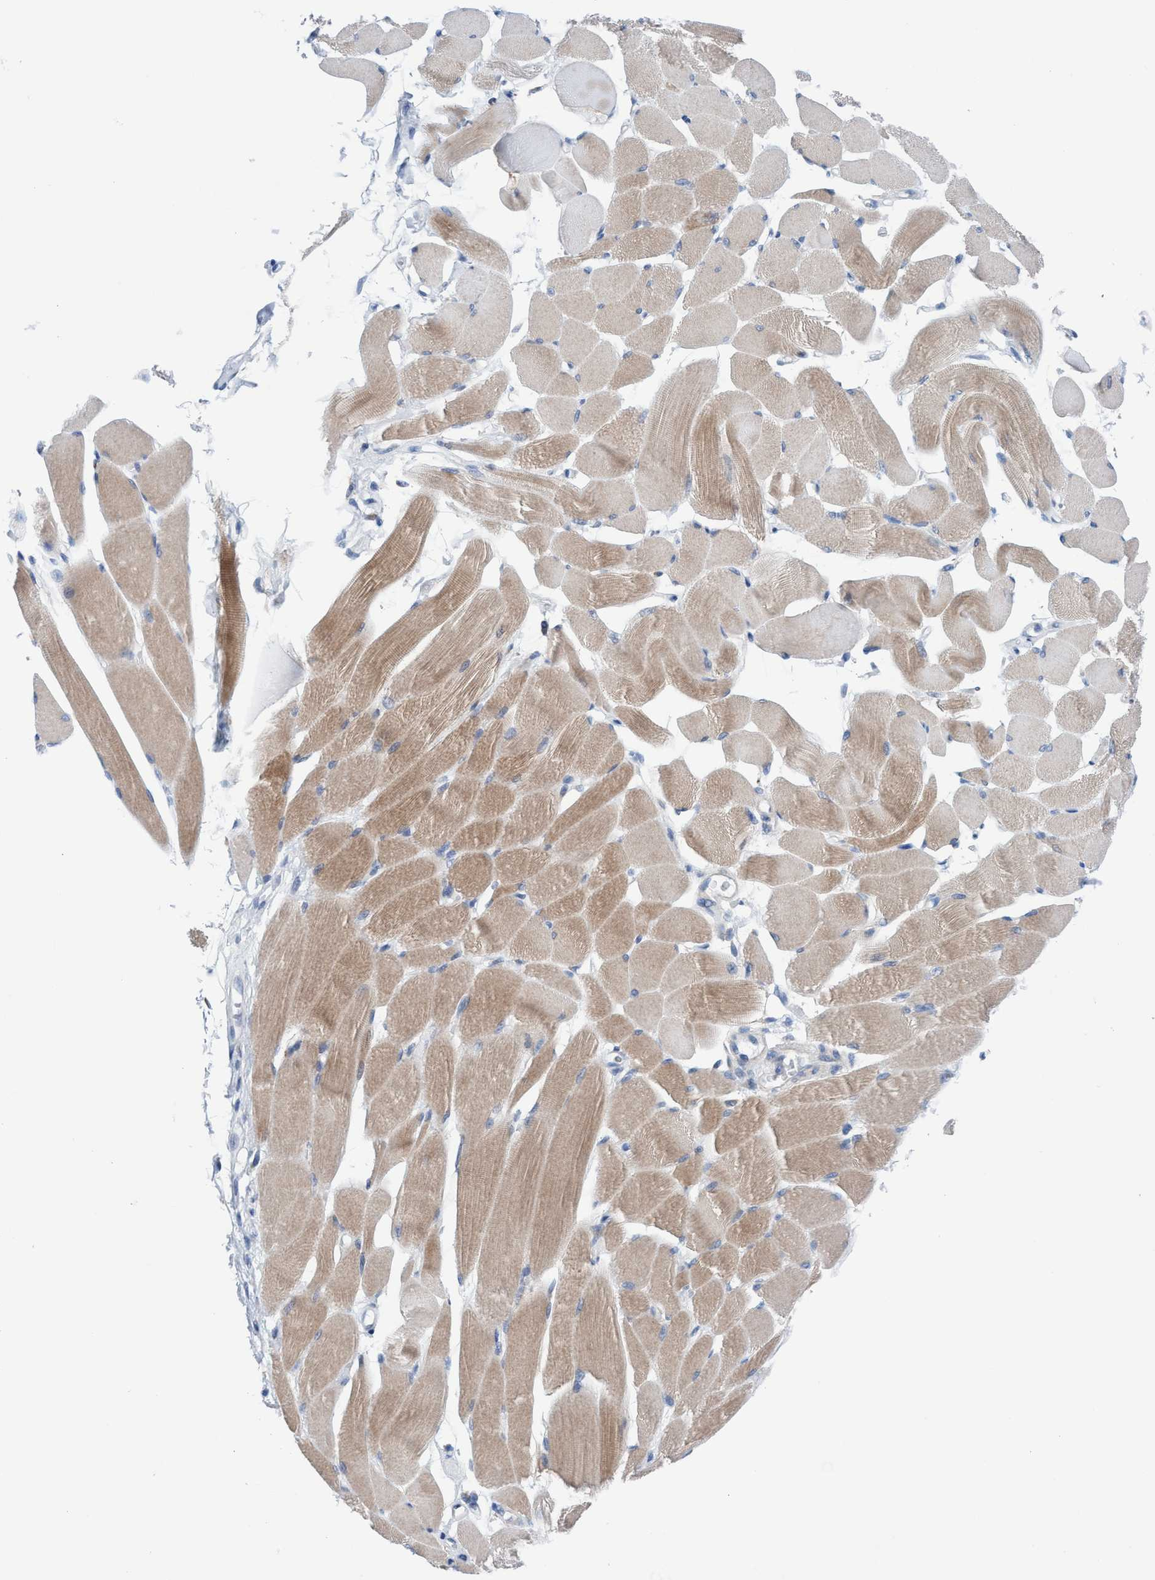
{"staining": {"intensity": "moderate", "quantity": ">75%", "location": "cytoplasmic/membranous"}, "tissue": "skeletal muscle", "cell_type": "Myocytes", "image_type": "normal", "snomed": [{"axis": "morphology", "description": "Normal tissue, NOS"}, {"axis": "topography", "description": "Skeletal muscle"}, {"axis": "topography", "description": "Peripheral nerve tissue"}], "caption": "An immunohistochemistry histopathology image of unremarkable tissue is shown. Protein staining in brown shows moderate cytoplasmic/membranous positivity in skeletal muscle within myocytes.", "gene": "RSAD1", "patient": {"sex": "female", "age": 84}}